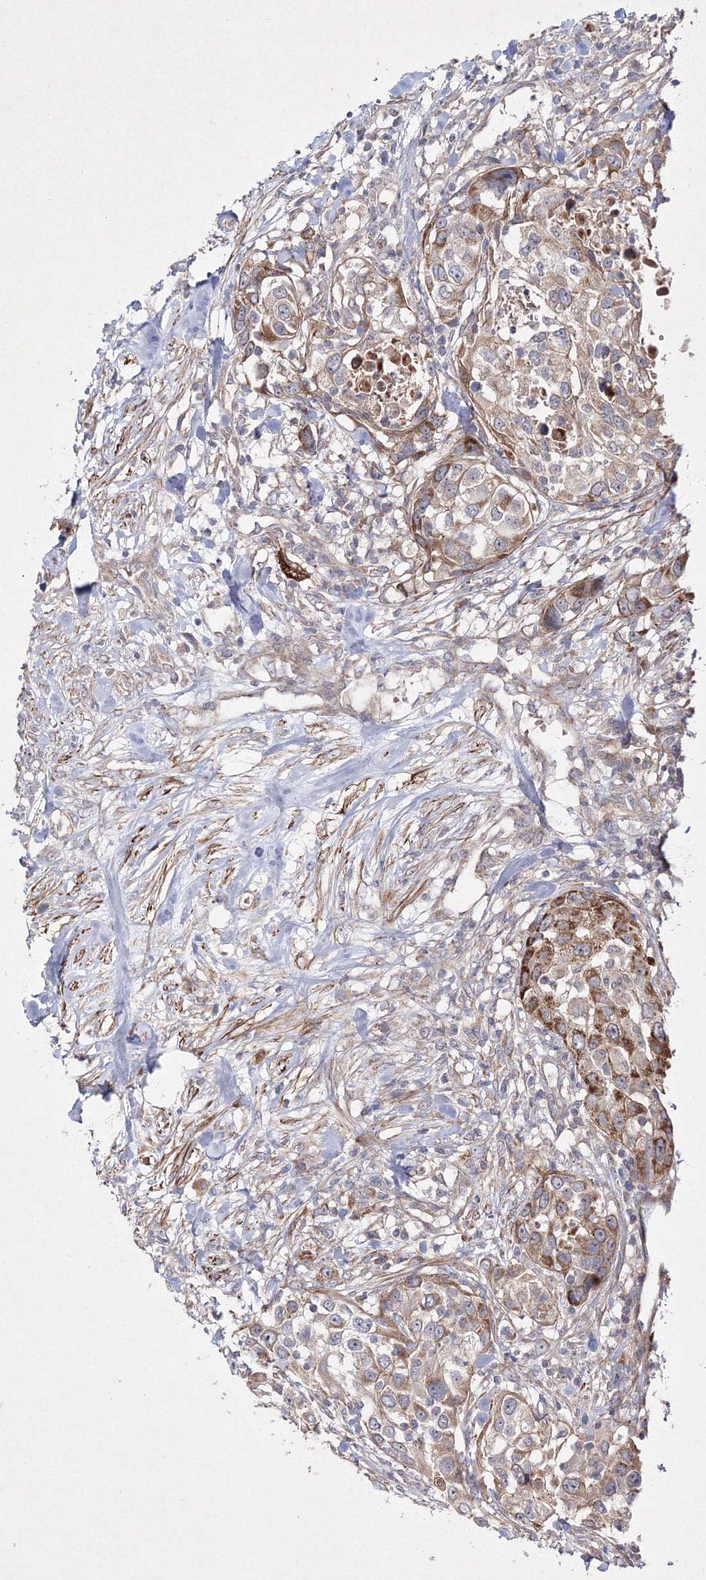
{"staining": {"intensity": "moderate", "quantity": ">75%", "location": "cytoplasmic/membranous"}, "tissue": "urothelial cancer", "cell_type": "Tumor cells", "image_type": "cancer", "snomed": [{"axis": "morphology", "description": "Urothelial carcinoma, High grade"}, {"axis": "topography", "description": "Urinary bladder"}], "caption": "Moderate cytoplasmic/membranous protein positivity is present in about >75% of tumor cells in high-grade urothelial carcinoma. The staining was performed using DAB (3,3'-diaminobenzidine) to visualize the protein expression in brown, while the nuclei were stained in blue with hematoxylin (Magnification: 20x).", "gene": "GFM1", "patient": {"sex": "female", "age": 80}}